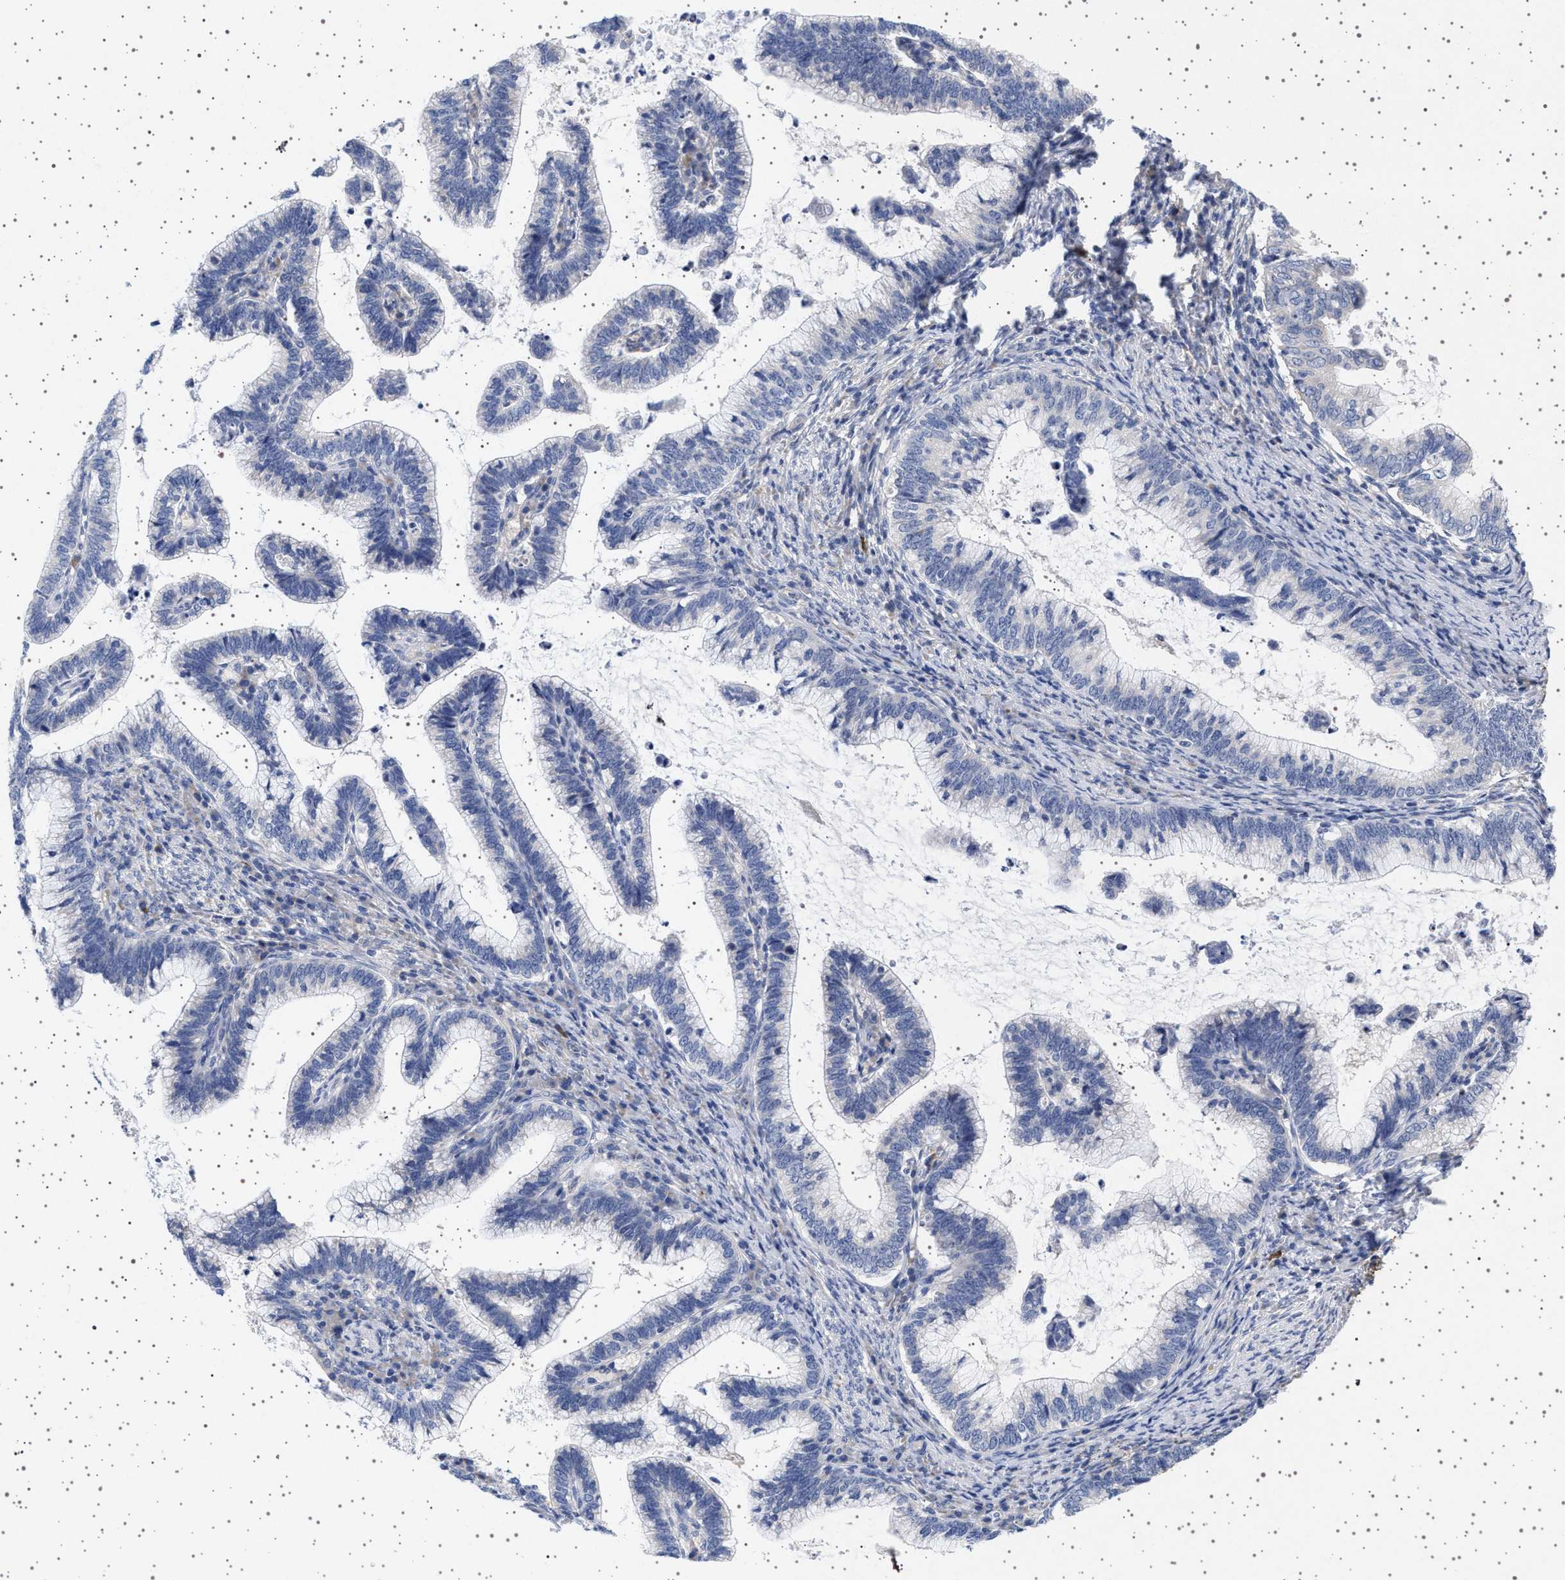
{"staining": {"intensity": "negative", "quantity": "none", "location": "none"}, "tissue": "cervical cancer", "cell_type": "Tumor cells", "image_type": "cancer", "snomed": [{"axis": "morphology", "description": "Adenocarcinoma, NOS"}, {"axis": "topography", "description": "Cervix"}], "caption": "DAB (3,3'-diaminobenzidine) immunohistochemical staining of cervical cancer exhibits no significant positivity in tumor cells.", "gene": "TRMT10B", "patient": {"sex": "female", "age": 36}}